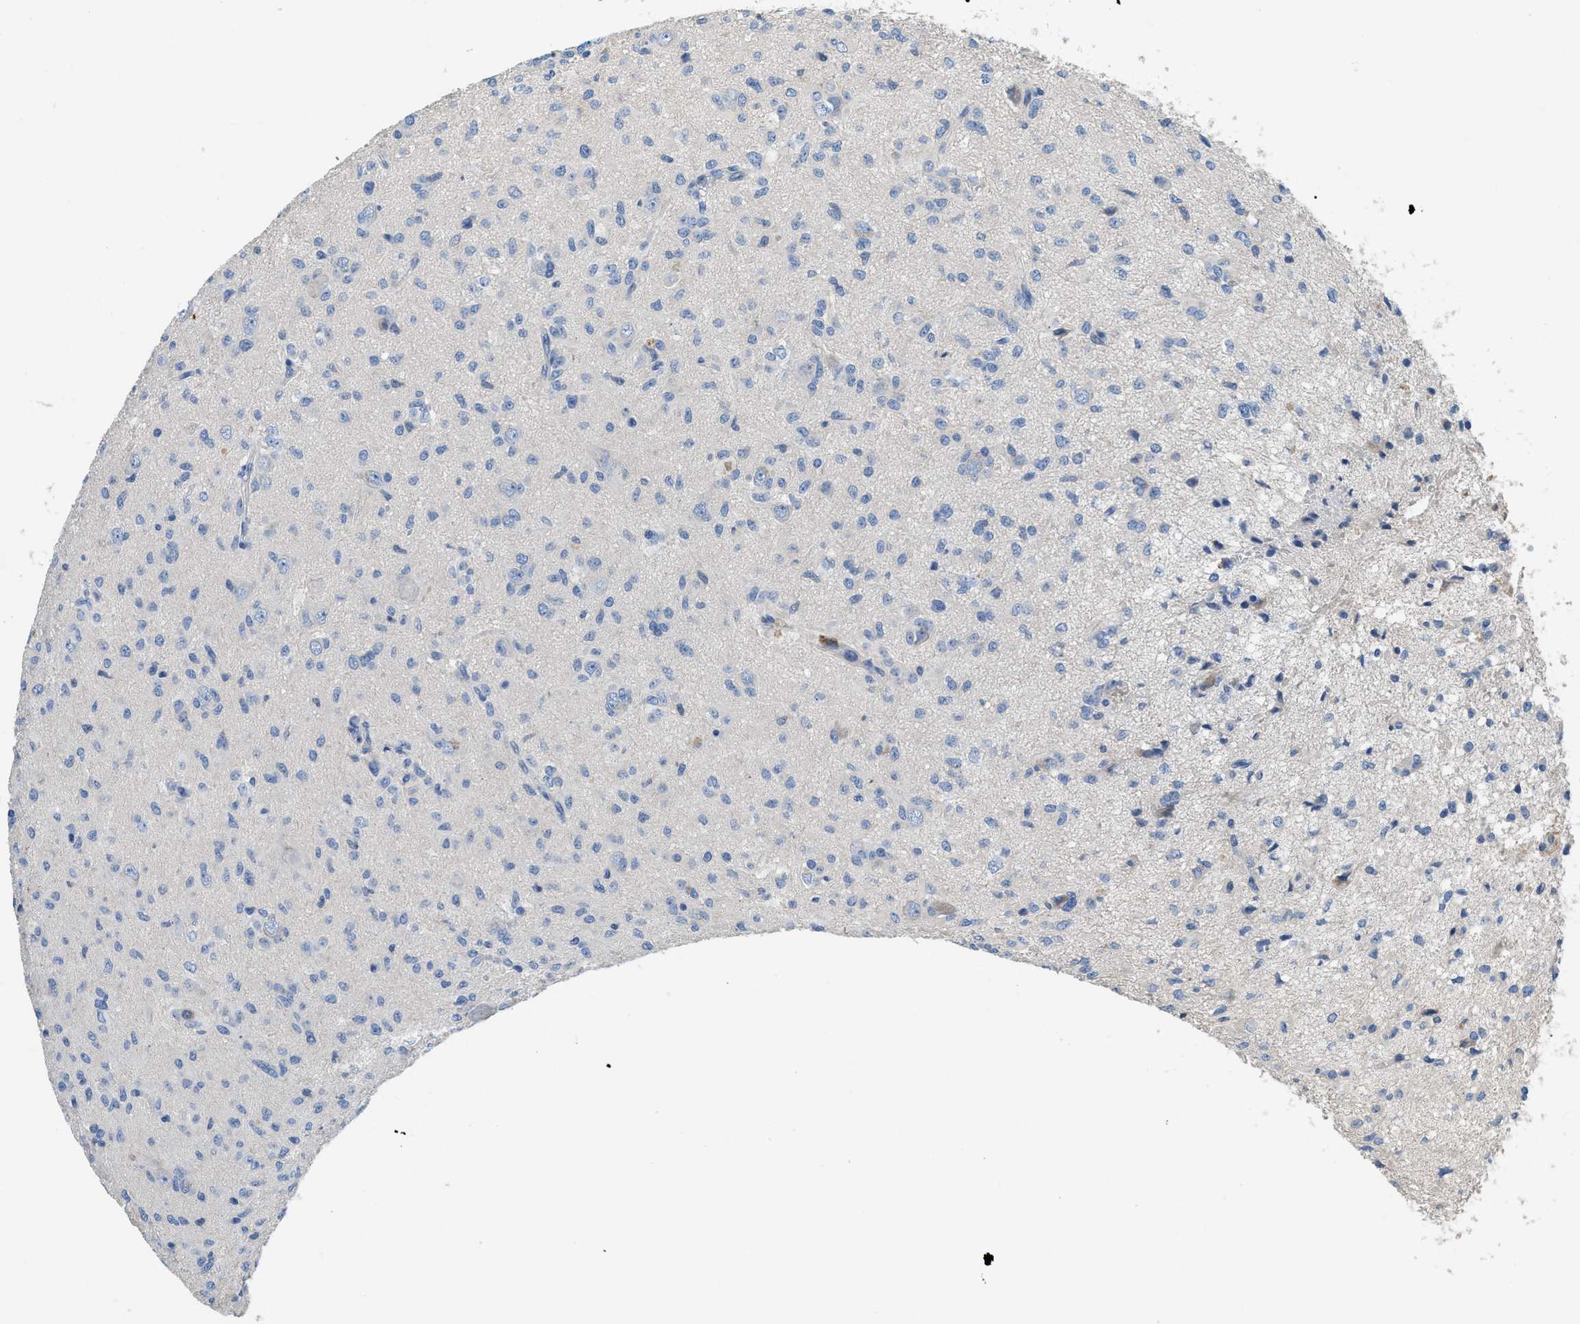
{"staining": {"intensity": "negative", "quantity": "none", "location": "none"}, "tissue": "glioma", "cell_type": "Tumor cells", "image_type": "cancer", "snomed": [{"axis": "morphology", "description": "Glioma, malignant, High grade"}, {"axis": "topography", "description": "Brain"}], "caption": "Glioma stained for a protein using IHC demonstrates no positivity tumor cells.", "gene": "C1S", "patient": {"sex": "female", "age": 59}}